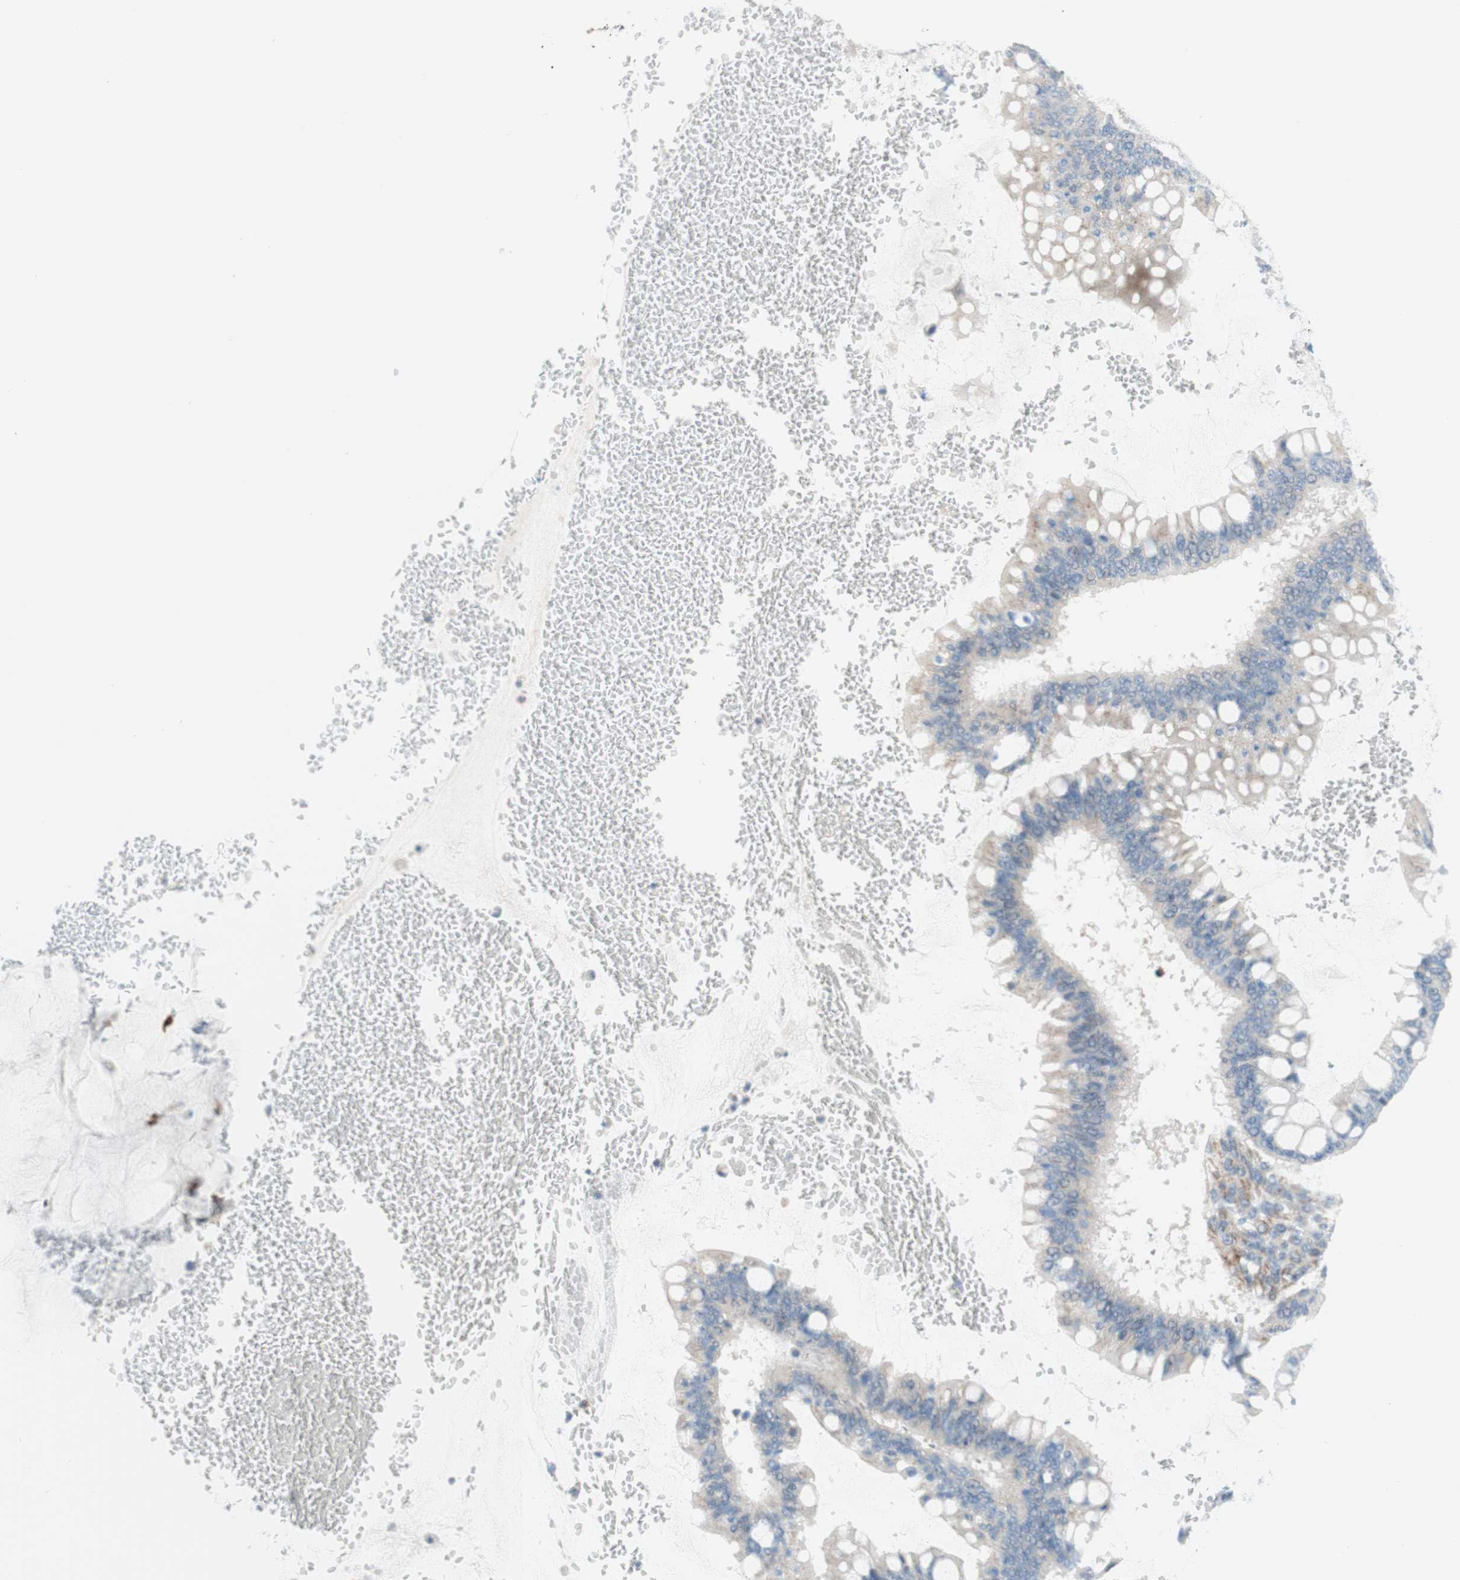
{"staining": {"intensity": "weak", "quantity": ">75%", "location": "cytoplasmic/membranous"}, "tissue": "ovarian cancer", "cell_type": "Tumor cells", "image_type": "cancer", "snomed": [{"axis": "morphology", "description": "Cystadenocarcinoma, mucinous, NOS"}, {"axis": "topography", "description": "Ovary"}], "caption": "Protein expression analysis of ovarian mucinous cystadenocarcinoma exhibits weak cytoplasmic/membranous staining in approximately >75% of tumor cells.", "gene": "POU2AF1", "patient": {"sex": "female", "age": 73}}